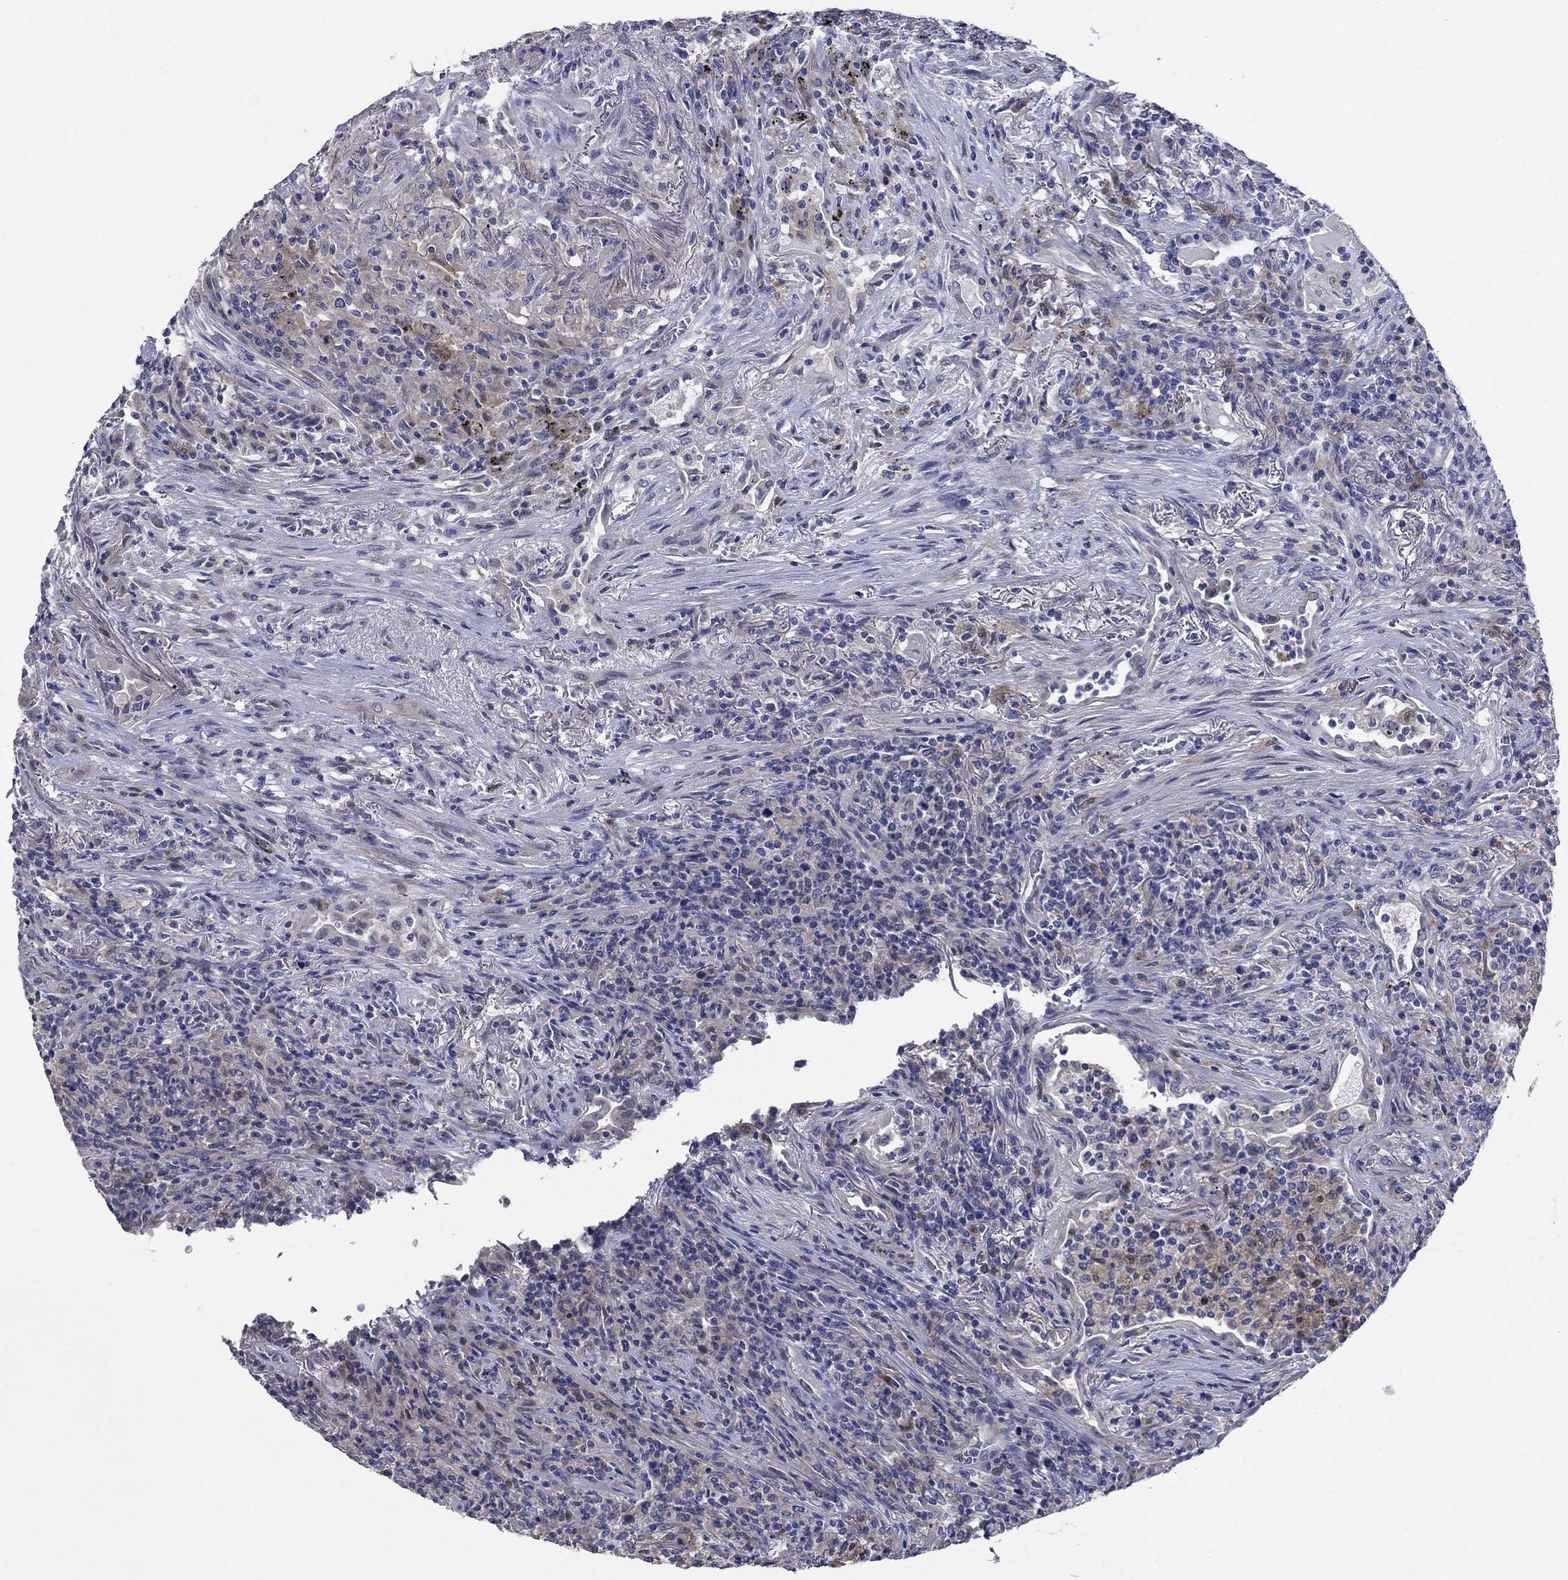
{"staining": {"intensity": "weak", "quantity": ">75%", "location": "cytoplasmic/membranous"}, "tissue": "lymphoma", "cell_type": "Tumor cells", "image_type": "cancer", "snomed": [{"axis": "morphology", "description": "Malignant lymphoma, non-Hodgkin's type, High grade"}, {"axis": "topography", "description": "Lung"}], "caption": "Immunohistochemical staining of high-grade malignant lymphoma, non-Hodgkin's type shows weak cytoplasmic/membranous protein staining in about >75% of tumor cells.", "gene": "HDC", "patient": {"sex": "male", "age": 79}}